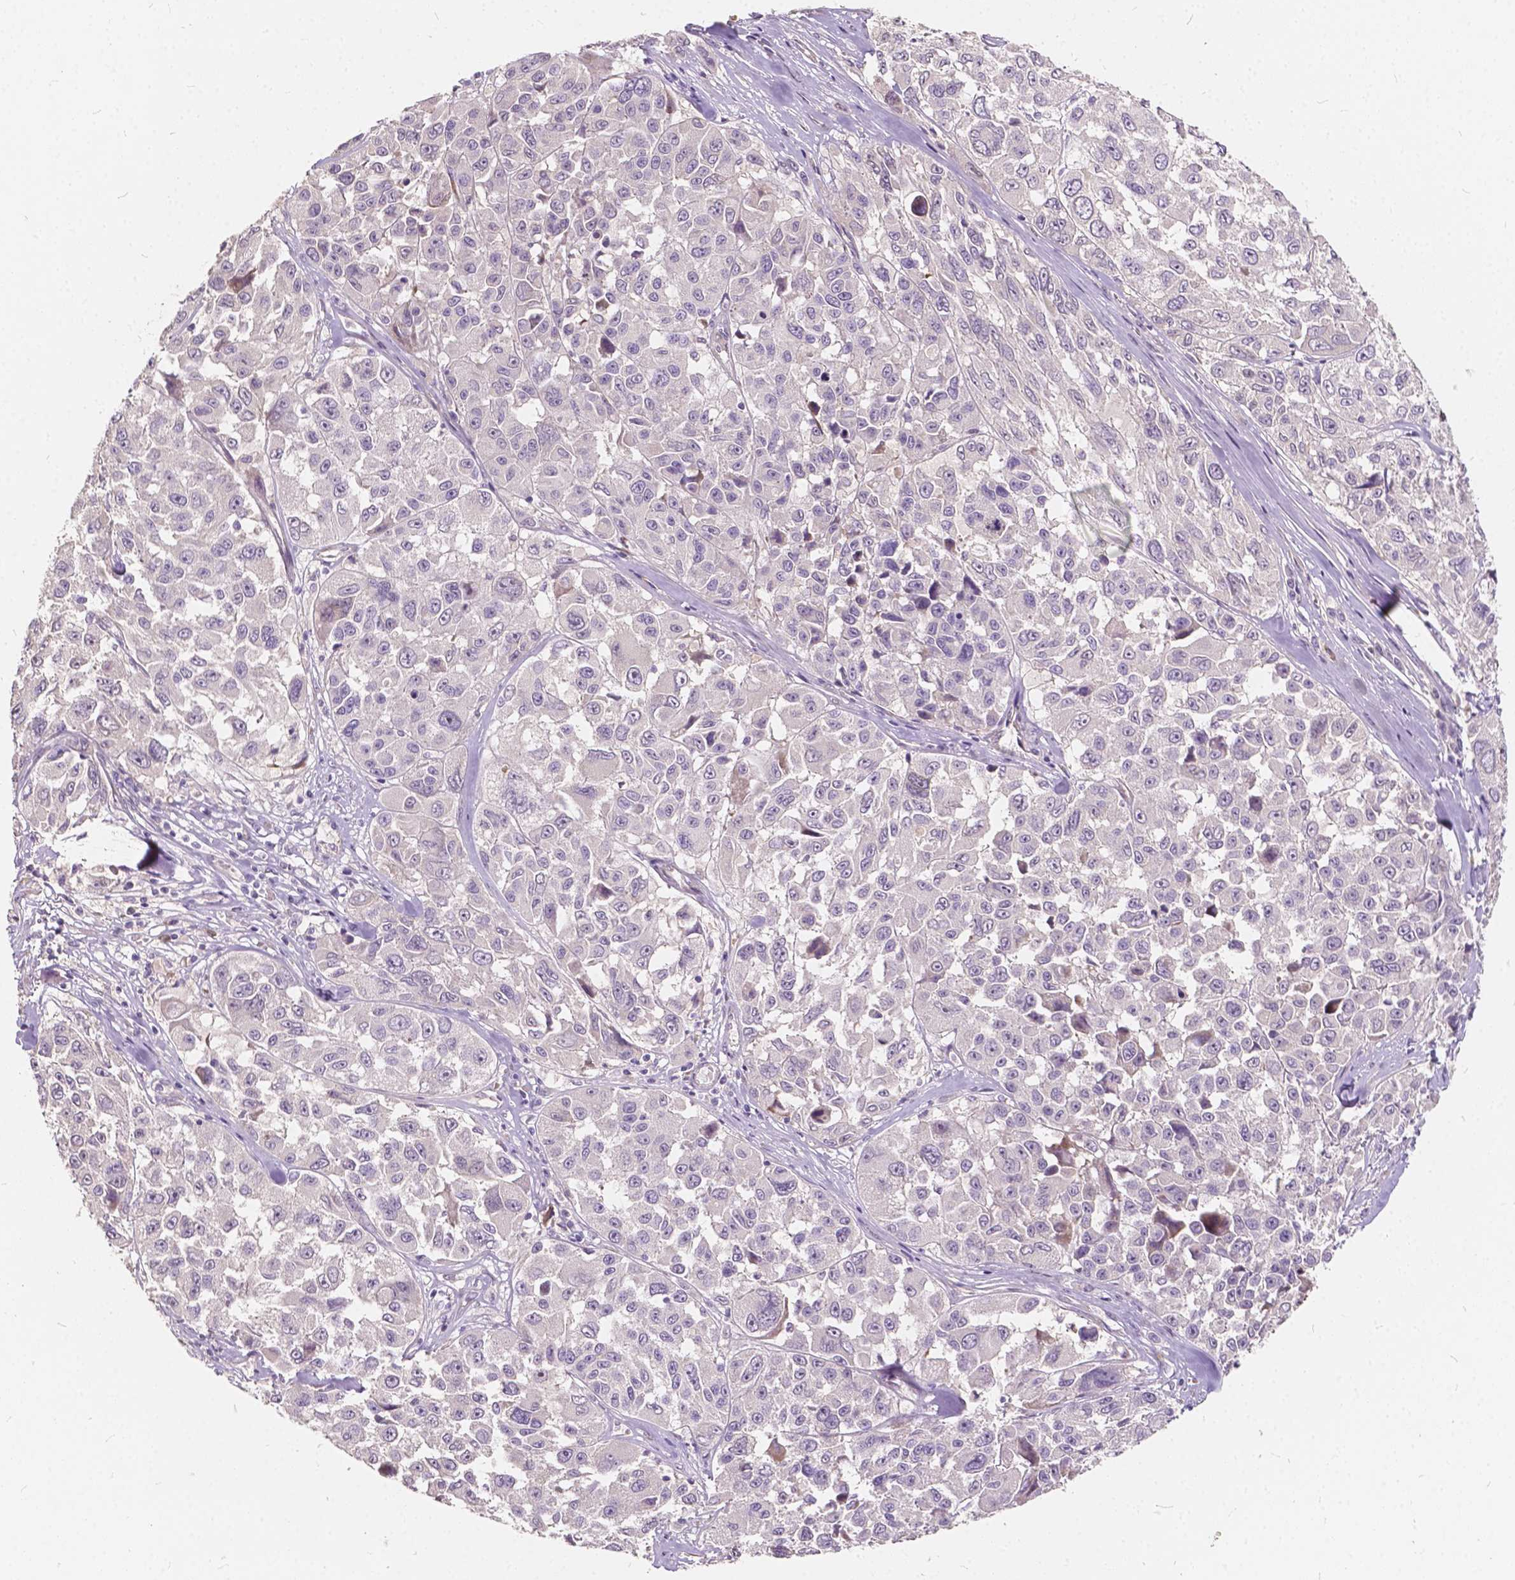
{"staining": {"intensity": "negative", "quantity": "none", "location": "none"}, "tissue": "melanoma", "cell_type": "Tumor cells", "image_type": "cancer", "snomed": [{"axis": "morphology", "description": "Malignant melanoma, NOS"}, {"axis": "topography", "description": "Skin"}], "caption": "DAB immunohistochemical staining of human melanoma reveals no significant staining in tumor cells. The staining is performed using DAB (3,3'-diaminobenzidine) brown chromogen with nuclei counter-stained in using hematoxylin.", "gene": "SLC7A8", "patient": {"sex": "female", "age": 66}}